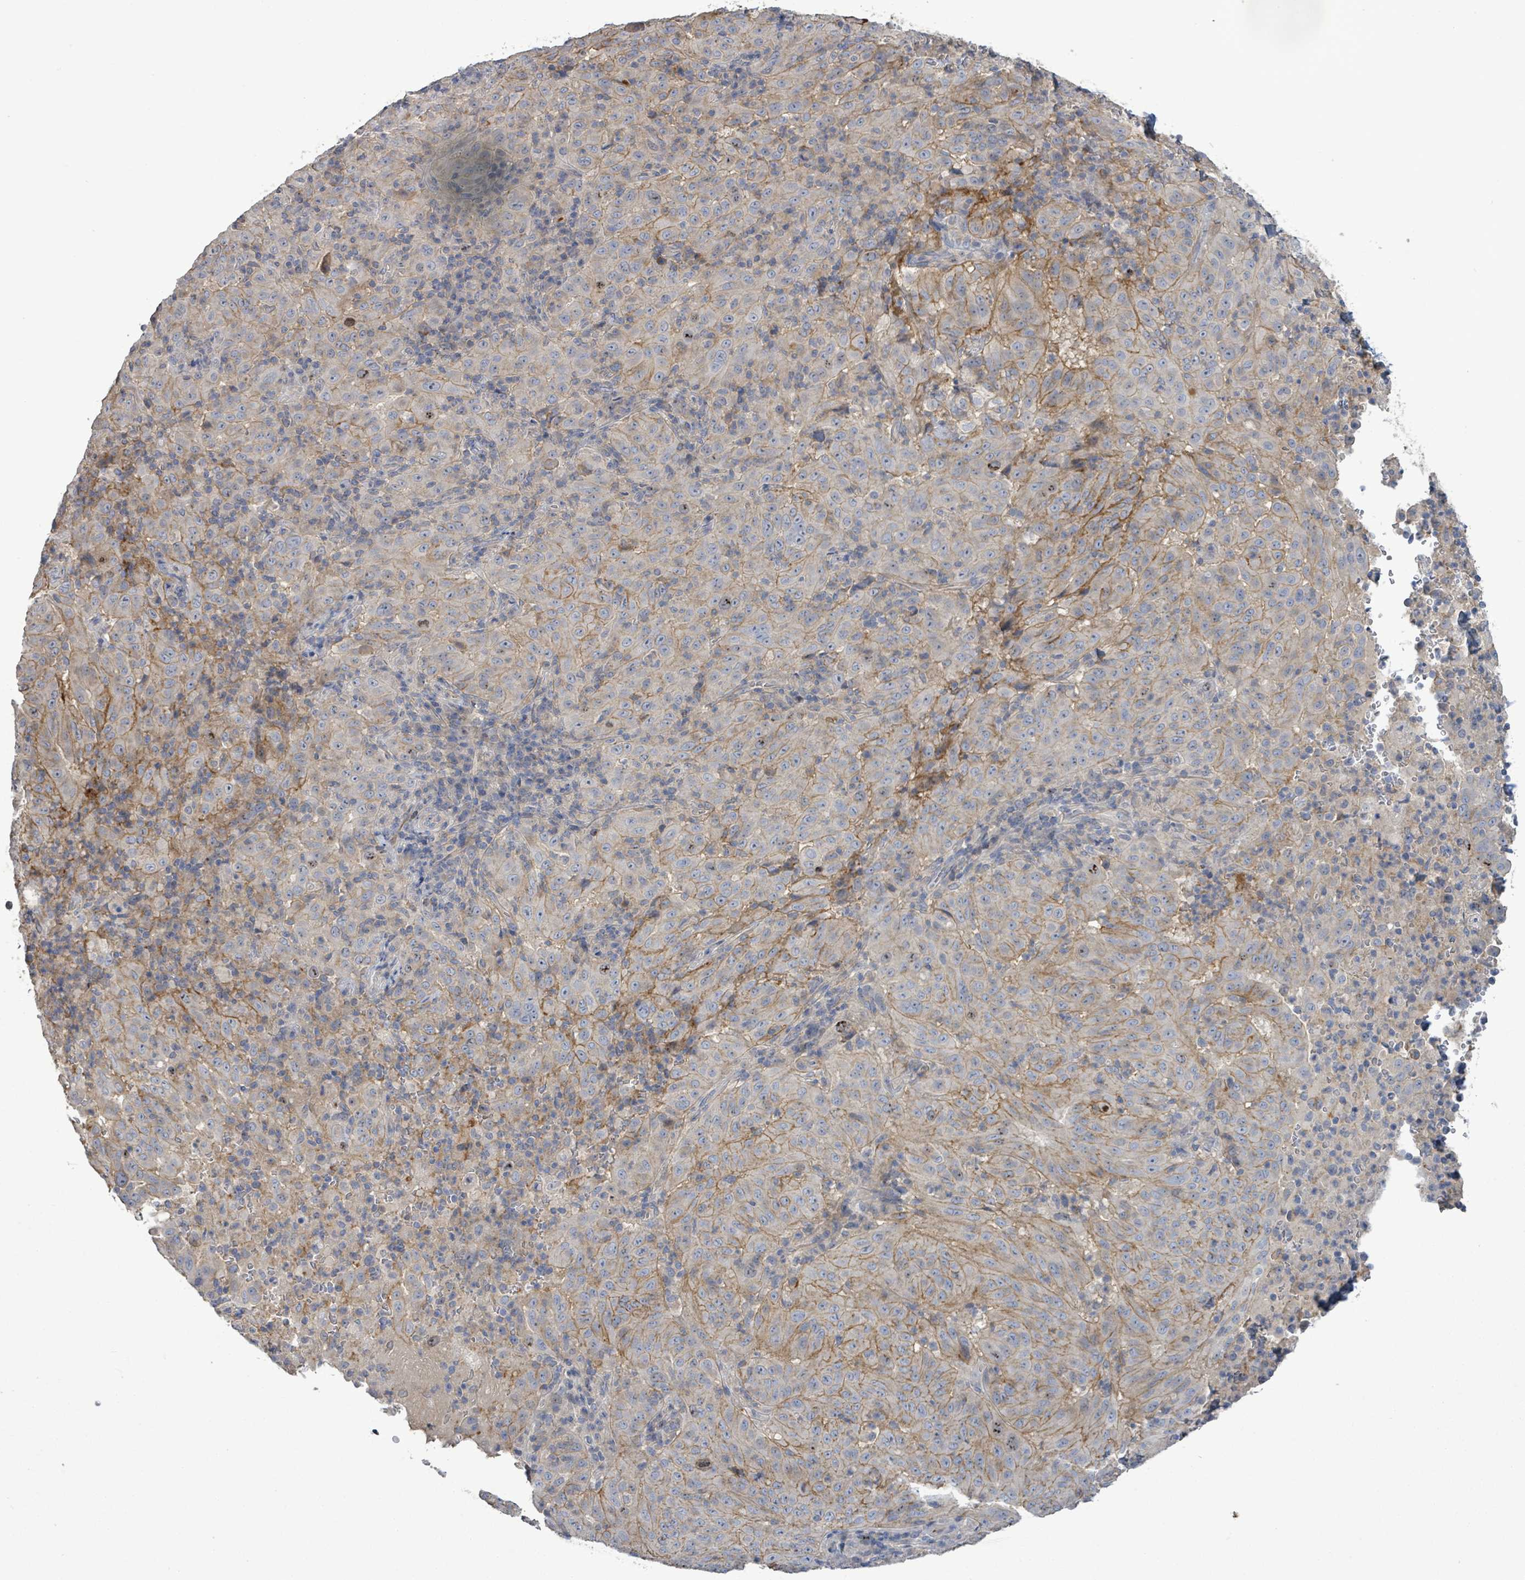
{"staining": {"intensity": "moderate", "quantity": "<25%", "location": "cytoplasmic/membranous"}, "tissue": "pancreatic cancer", "cell_type": "Tumor cells", "image_type": "cancer", "snomed": [{"axis": "morphology", "description": "Adenocarcinoma, NOS"}, {"axis": "topography", "description": "Pancreas"}], "caption": "Pancreatic adenocarcinoma was stained to show a protein in brown. There is low levels of moderate cytoplasmic/membranous expression in approximately <25% of tumor cells.", "gene": "KRAS", "patient": {"sex": "male", "age": 63}}